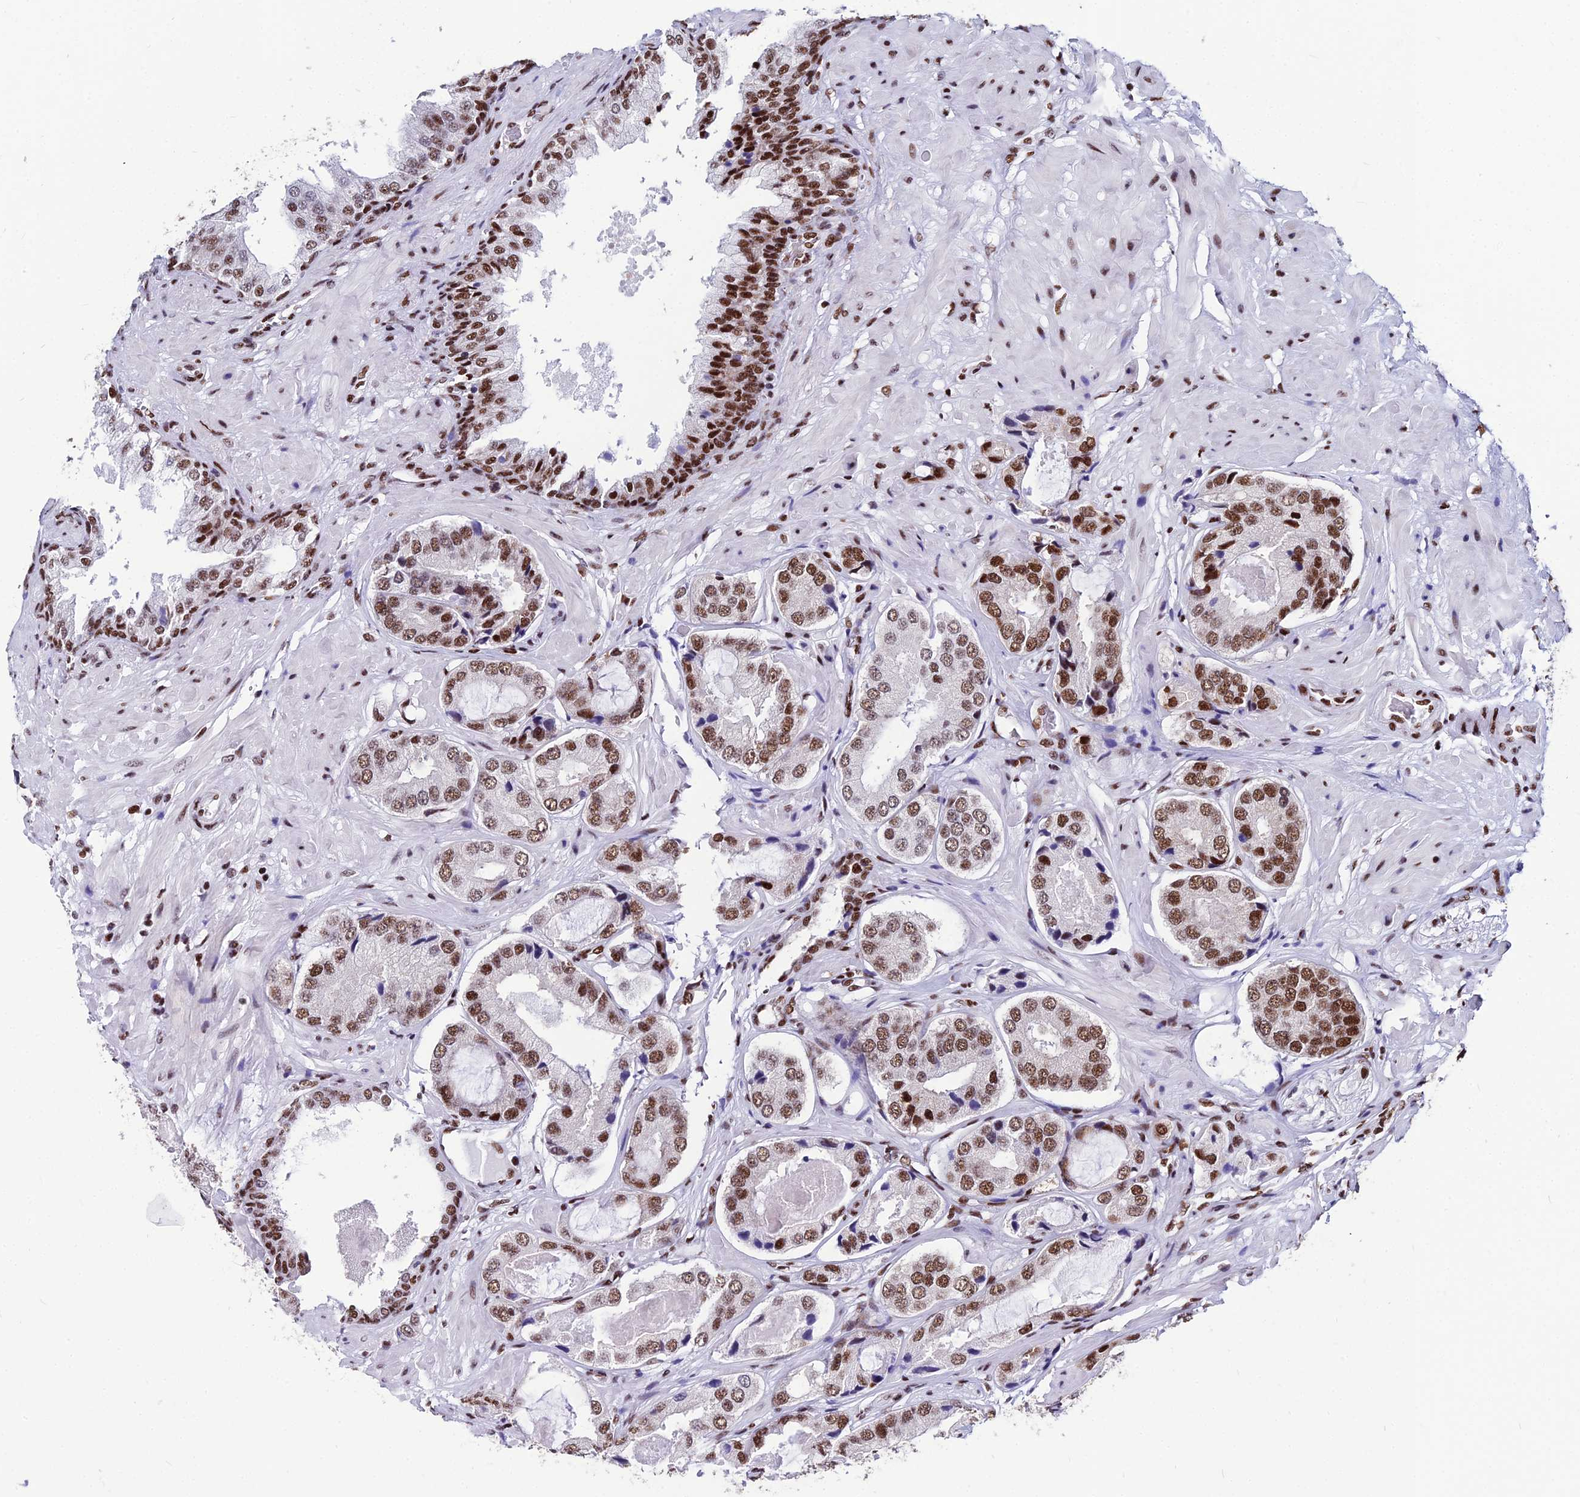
{"staining": {"intensity": "moderate", "quantity": ">75%", "location": "nuclear"}, "tissue": "prostate cancer", "cell_type": "Tumor cells", "image_type": "cancer", "snomed": [{"axis": "morphology", "description": "Adenocarcinoma, High grade"}, {"axis": "topography", "description": "Prostate"}], "caption": "A histopathology image showing moderate nuclear staining in about >75% of tumor cells in prostate cancer (adenocarcinoma (high-grade)), as visualized by brown immunohistochemical staining.", "gene": "HNRNPH1", "patient": {"sex": "male", "age": 59}}